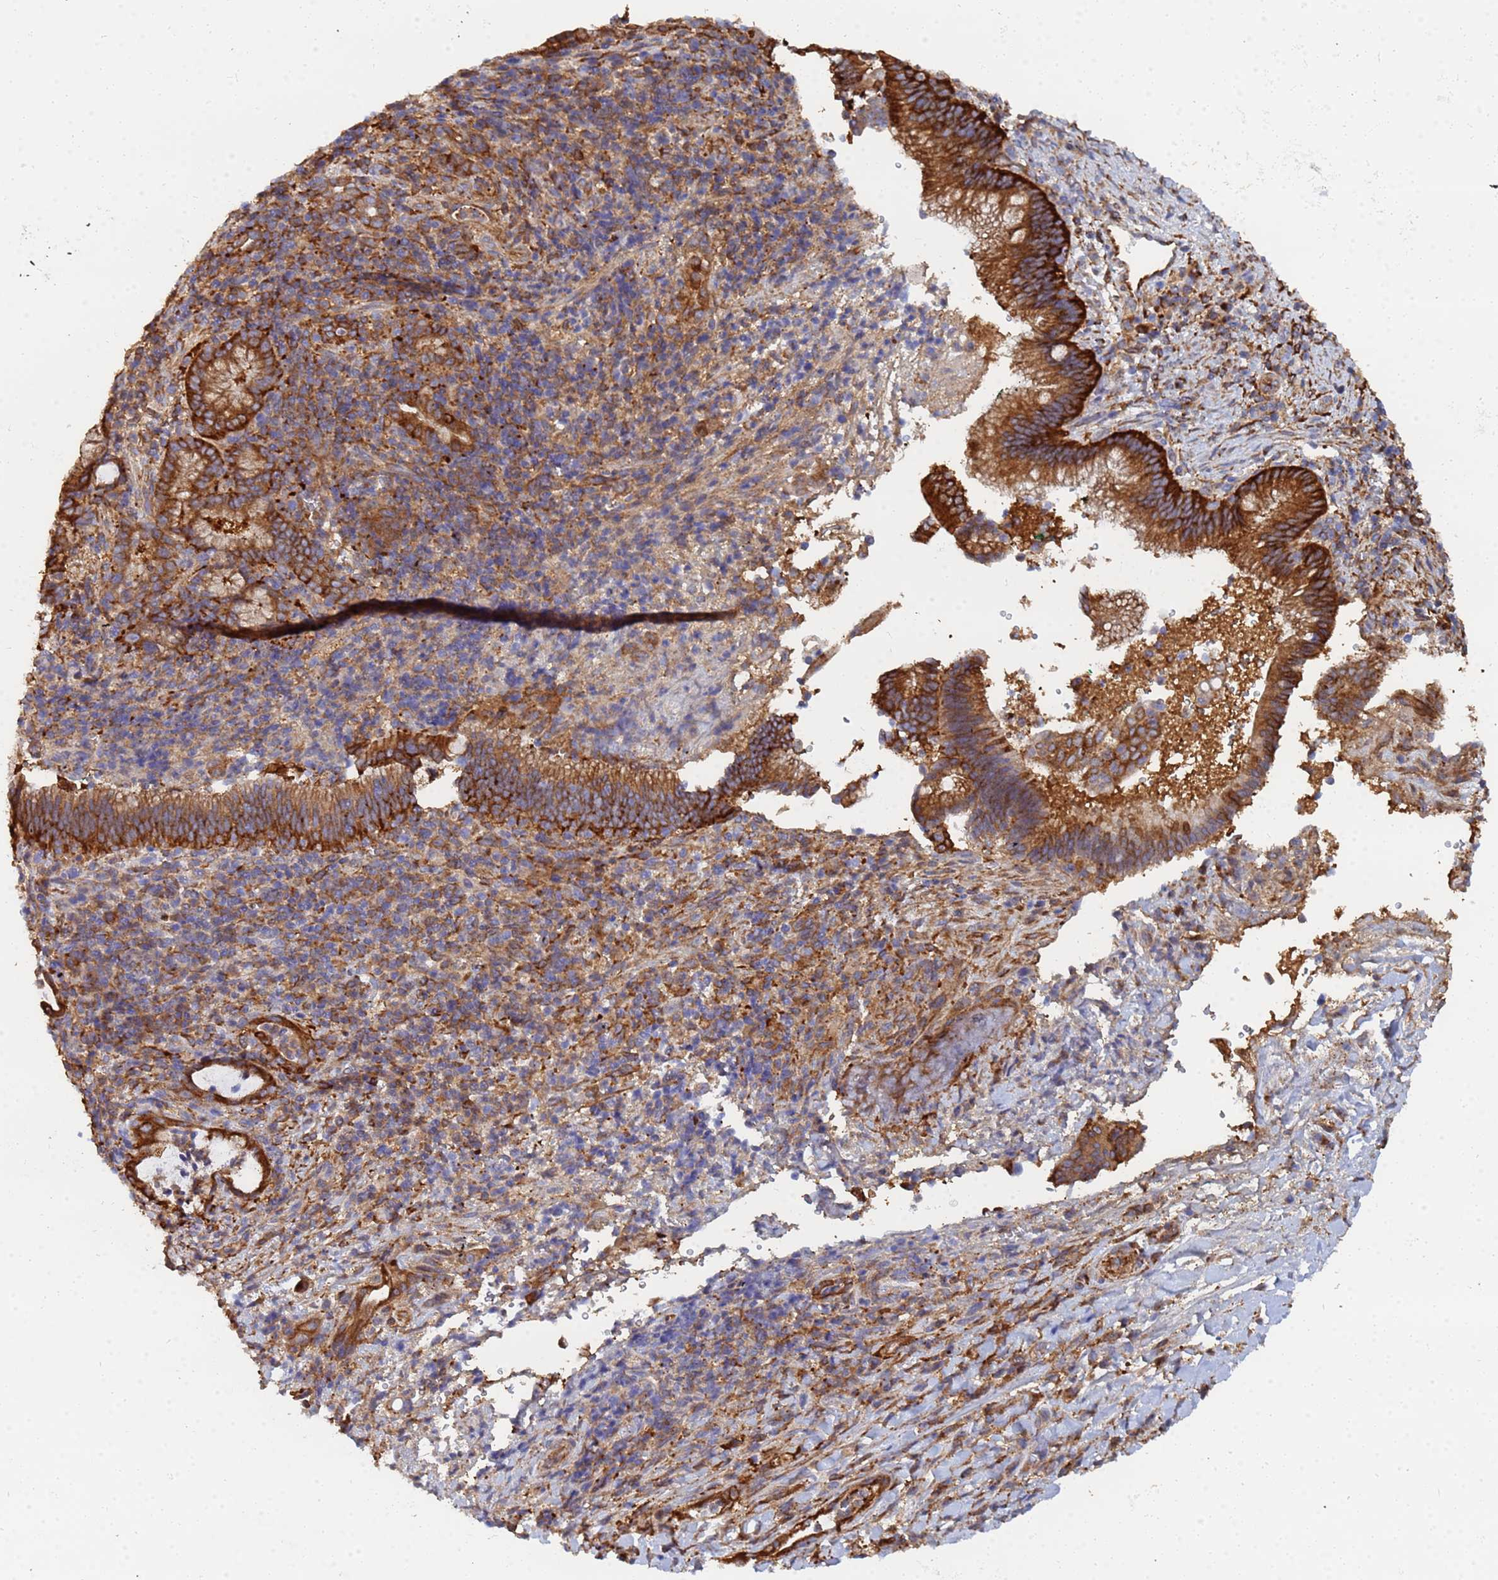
{"staining": {"intensity": "strong", "quantity": ">75%", "location": "cytoplasmic/membranous"}, "tissue": "pancreatic cancer", "cell_type": "Tumor cells", "image_type": "cancer", "snomed": [{"axis": "morphology", "description": "Normal tissue, NOS"}, {"axis": "morphology", "description": "Adenocarcinoma, NOS"}, {"axis": "topography", "description": "Pancreas"}], "caption": "Immunohistochemistry (IHC) (DAB (3,3'-diaminobenzidine)) staining of human pancreatic cancer (adenocarcinoma) exhibits strong cytoplasmic/membranous protein expression in about >75% of tumor cells.", "gene": "GPR42", "patient": {"sex": "female", "age": 55}}